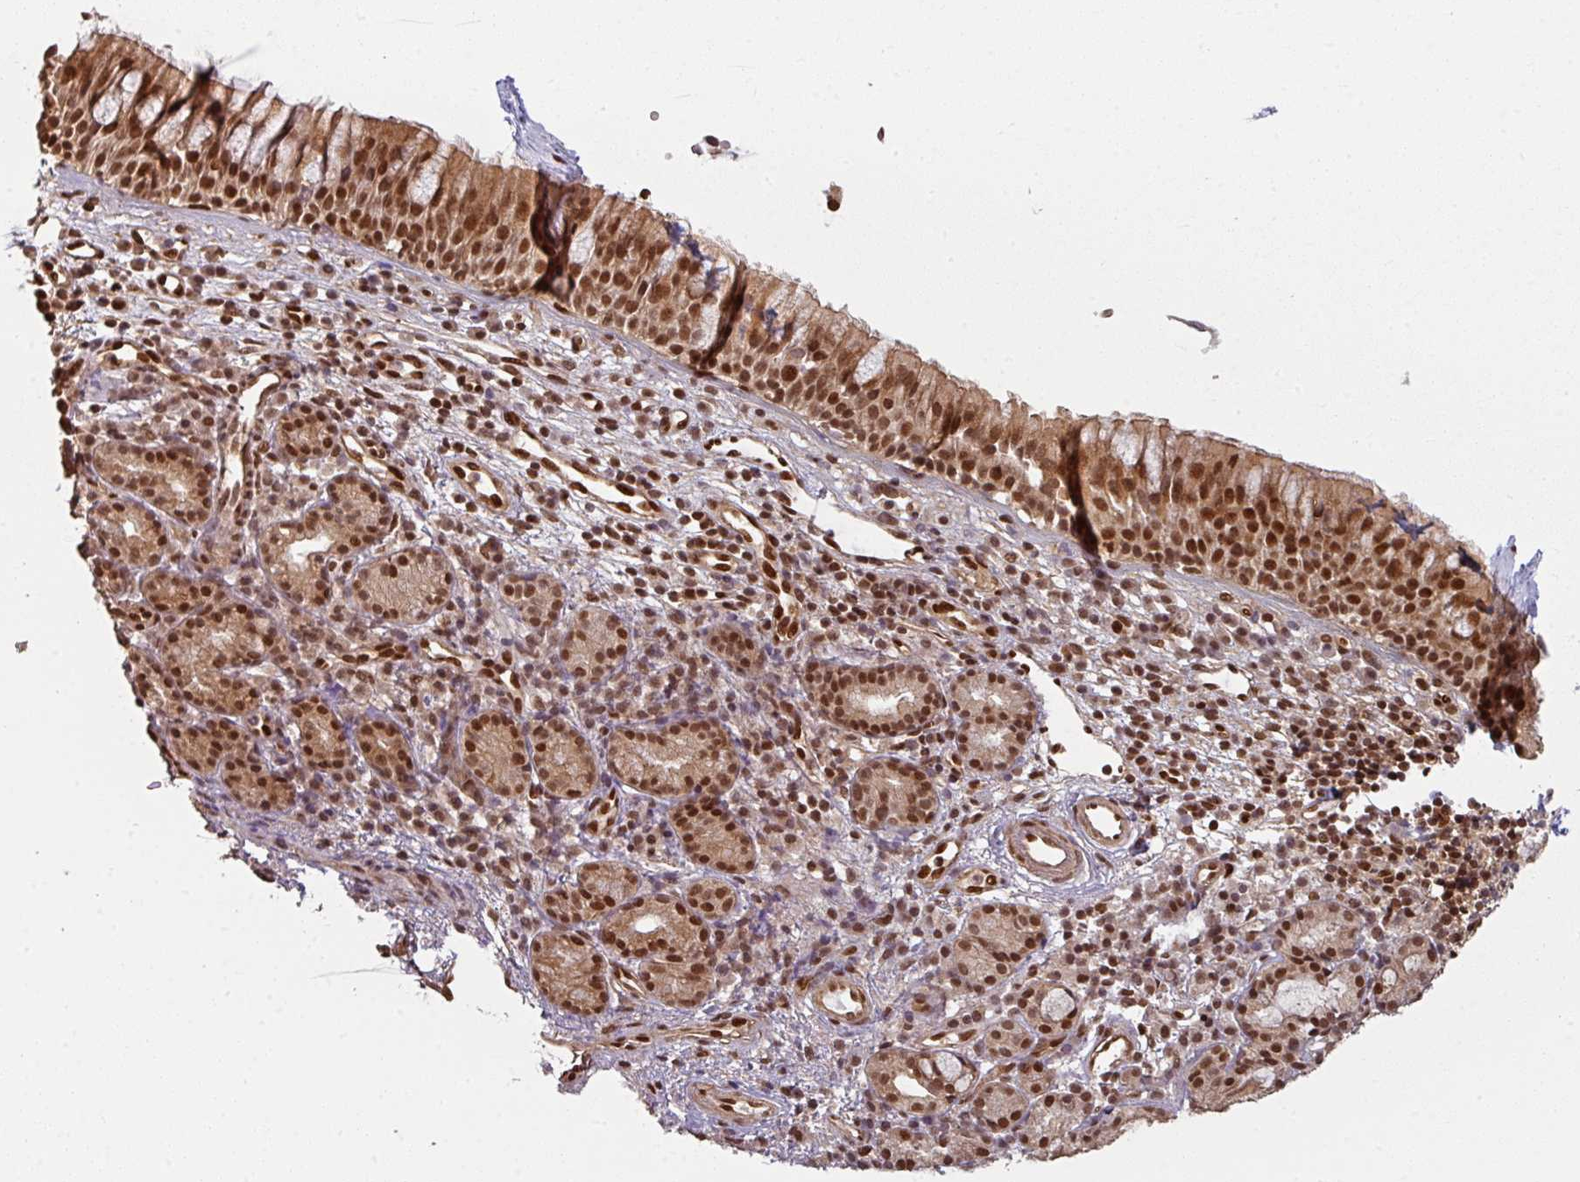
{"staining": {"intensity": "moderate", "quantity": ">75%", "location": "cytoplasmic/membranous,nuclear"}, "tissue": "nasopharynx", "cell_type": "Respiratory epithelial cells", "image_type": "normal", "snomed": [{"axis": "morphology", "description": "Normal tissue, NOS"}, {"axis": "topography", "description": "Nasopharynx"}], "caption": "Protein staining of unremarkable nasopharynx reveals moderate cytoplasmic/membranous,nuclear expression in about >75% of respiratory epithelial cells. (Stains: DAB (3,3'-diaminobenzidine) in brown, nuclei in blue, Microscopy: brightfield microscopy at high magnification).", "gene": "SIK3", "patient": {"sex": "female", "age": 62}}